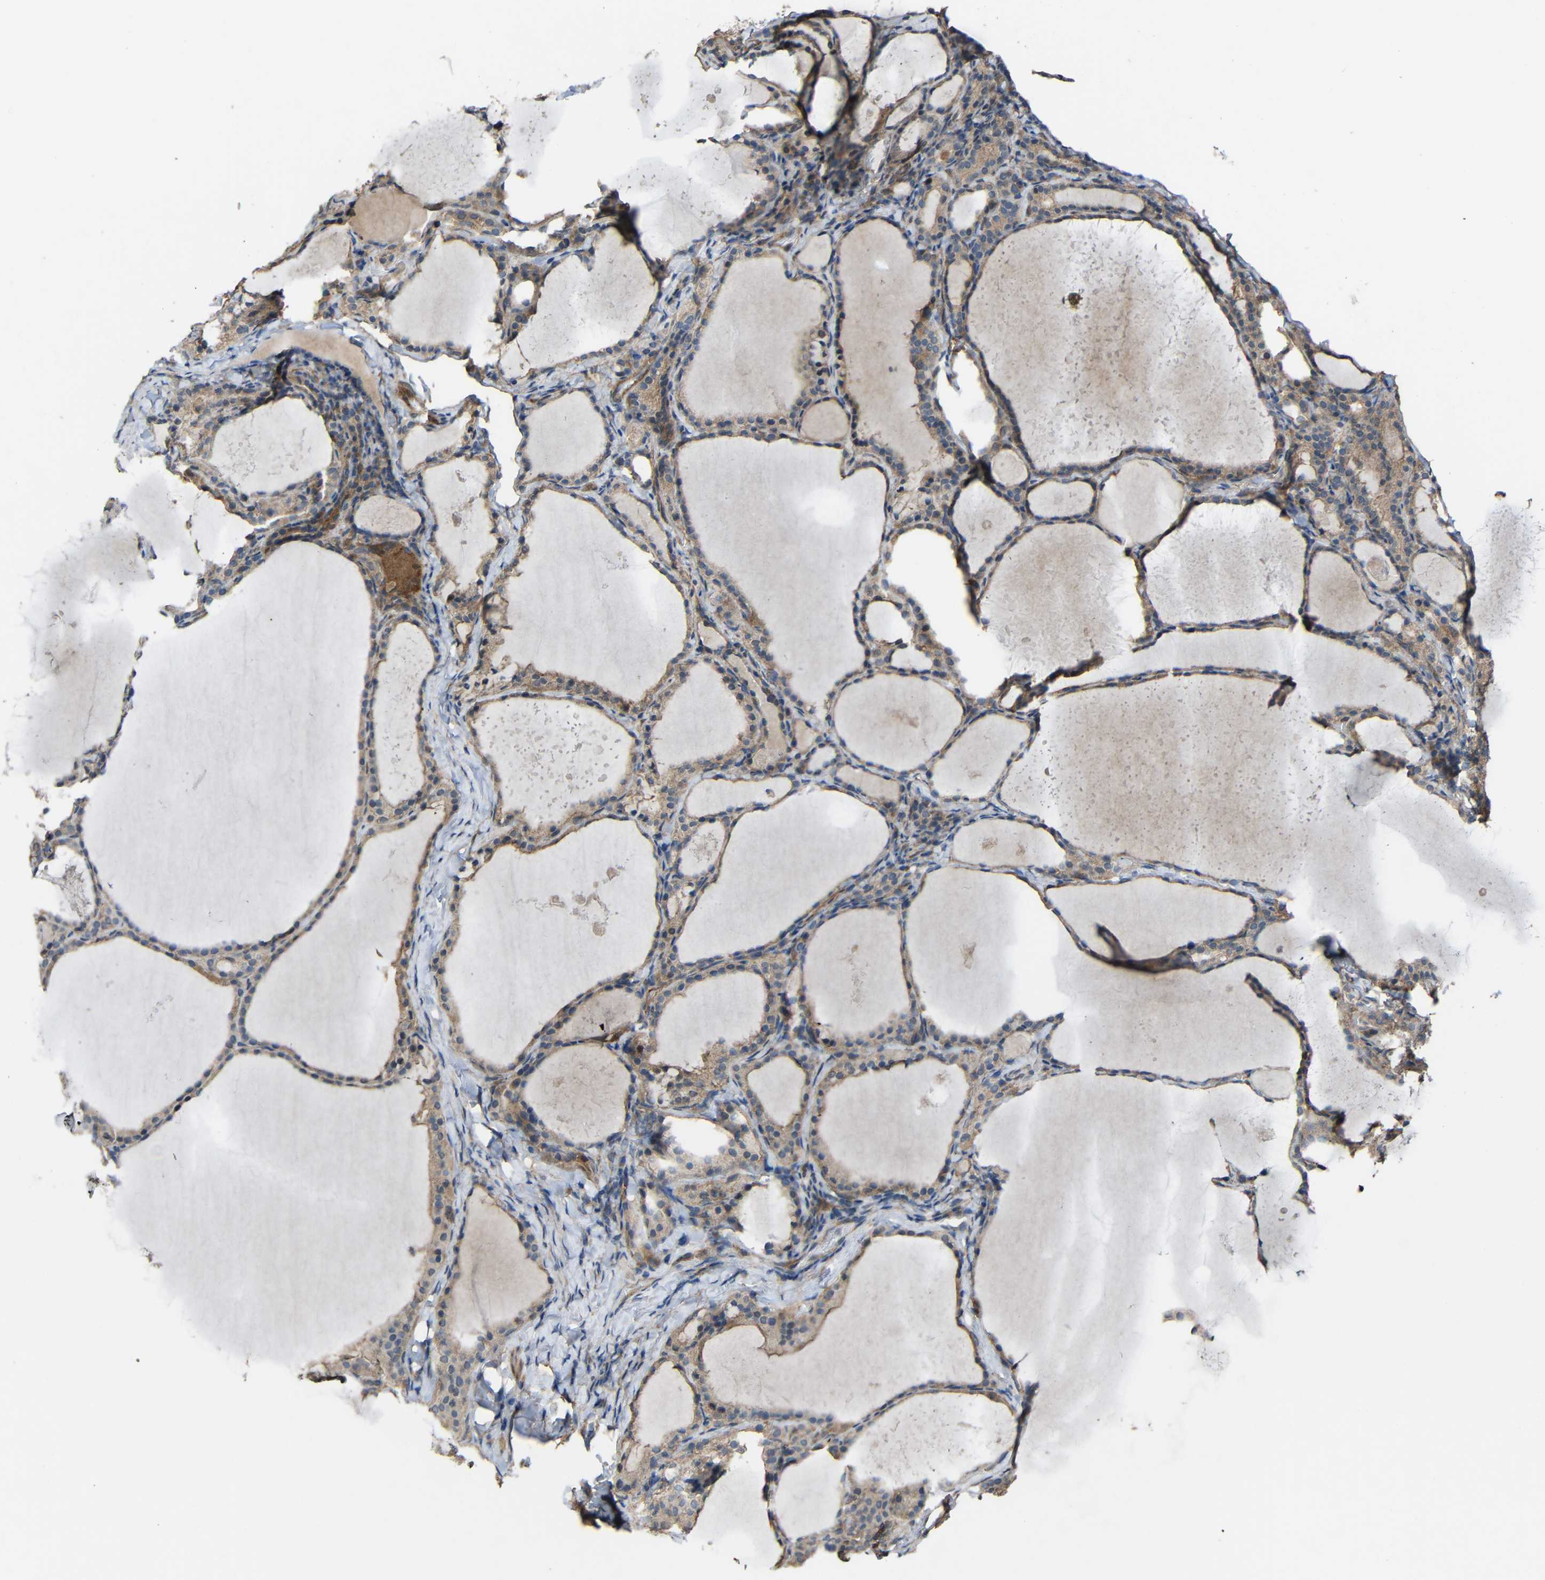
{"staining": {"intensity": "weak", "quantity": ">75%", "location": "cytoplasmic/membranous"}, "tissue": "thyroid cancer", "cell_type": "Tumor cells", "image_type": "cancer", "snomed": [{"axis": "morphology", "description": "Papillary adenocarcinoma, NOS"}, {"axis": "topography", "description": "Thyroid gland"}], "caption": "Thyroid cancer (papillary adenocarcinoma) stained with immunohistochemistry (IHC) demonstrates weak cytoplasmic/membranous positivity in approximately >75% of tumor cells. (Brightfield microscopy of DAB IHC at high magnification).", "gene": "CHST9", "patient": {"sex": "female", "age": 42}}